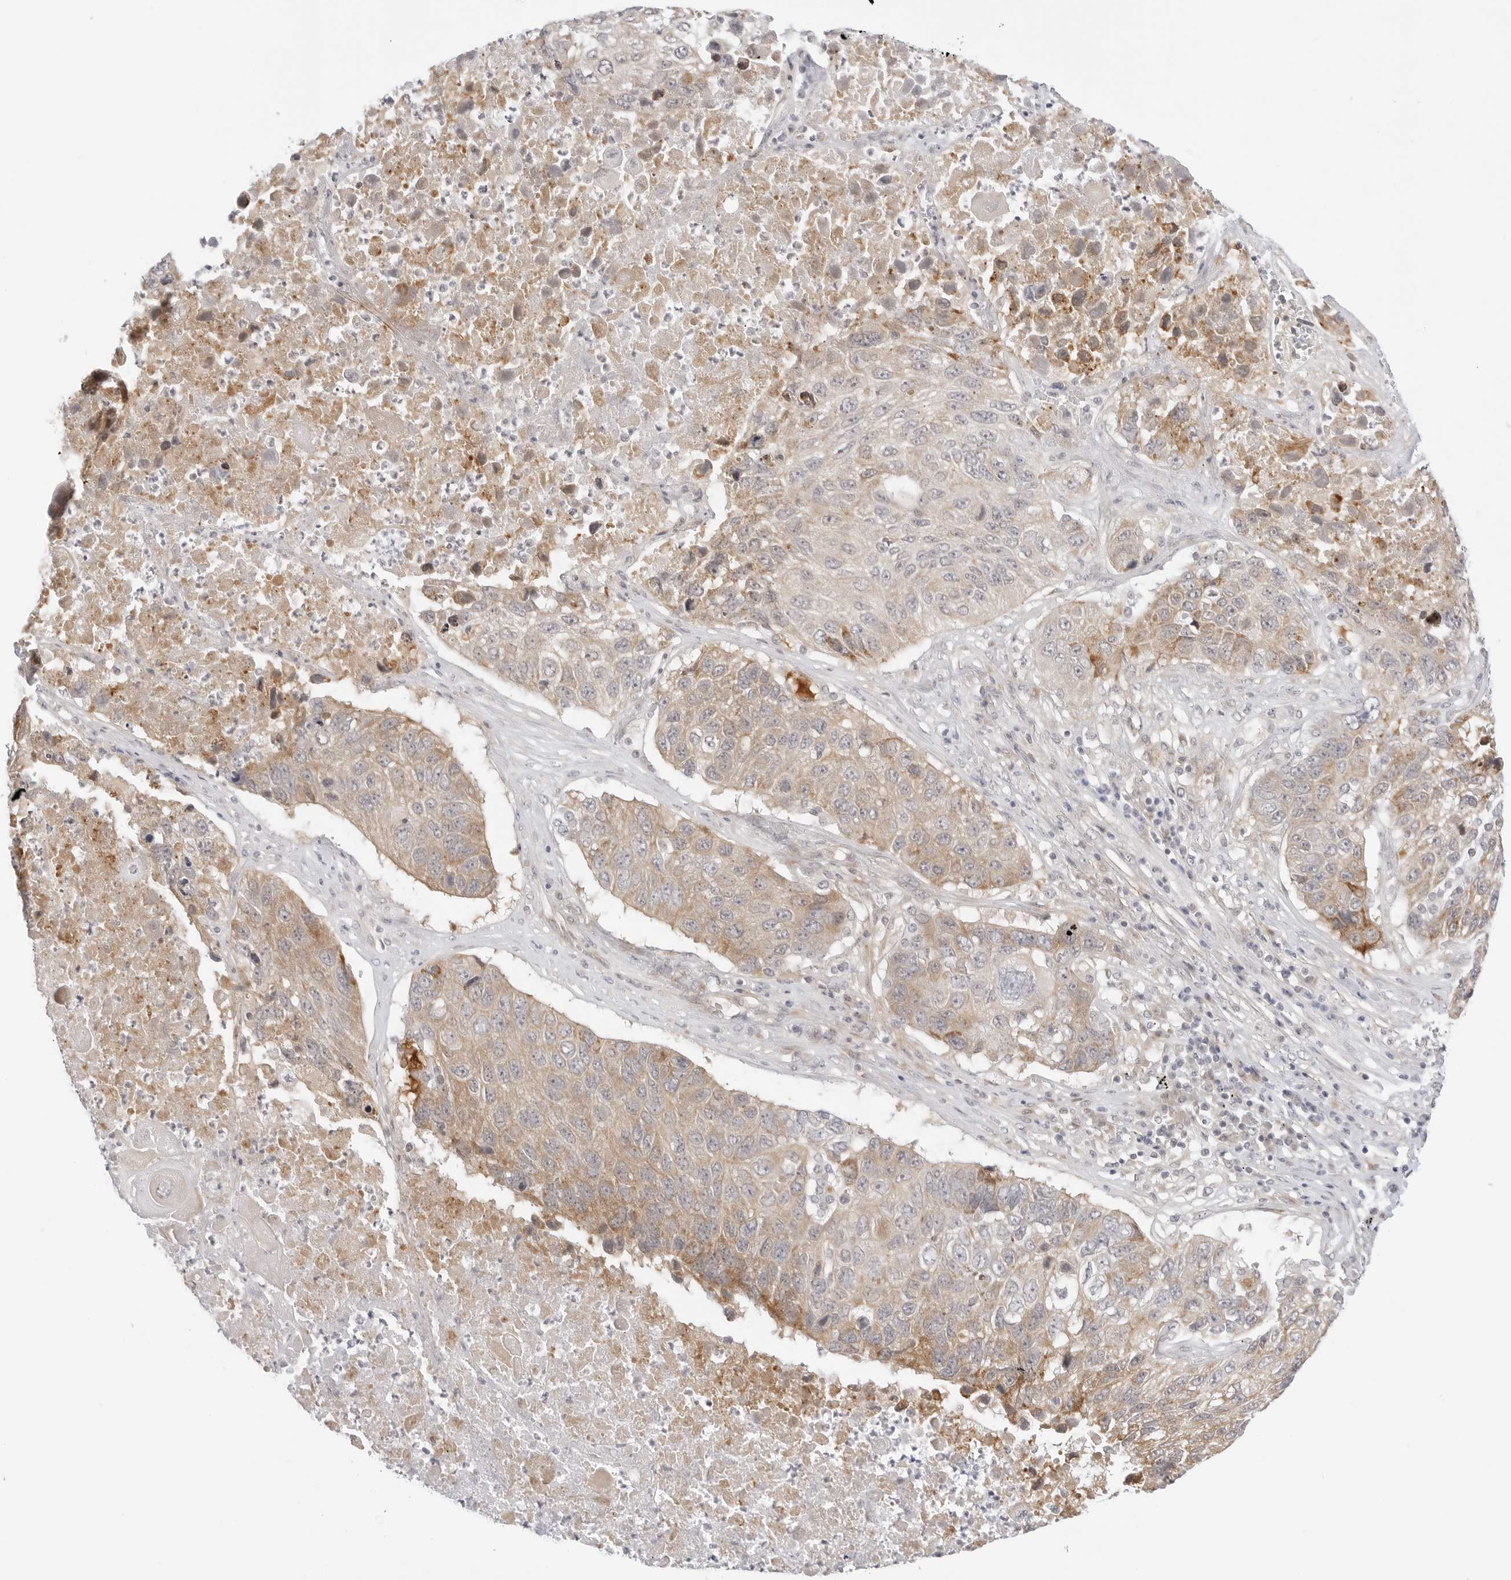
{"staining": {"intensity": "moderate", "quantity": "25%-75%", "location": "cytoplasmic/membranous"}, "tissue": "lung cancer", "cell_type": "Tumor cells", "image_type": "cancer", "snomed": [{"axis": "morphology", "description": "Squamous cell carcinoma, NOS"}, {"axis": "topography", "description": "Lung"}], "caption": "This is a histology image of IHC staining of lung cancer, which shows moderate expression in the cytoplasmic/membranous of tumor cells.", "gene": "TCP1", "patient": {"sex": "male", "age": 61}}